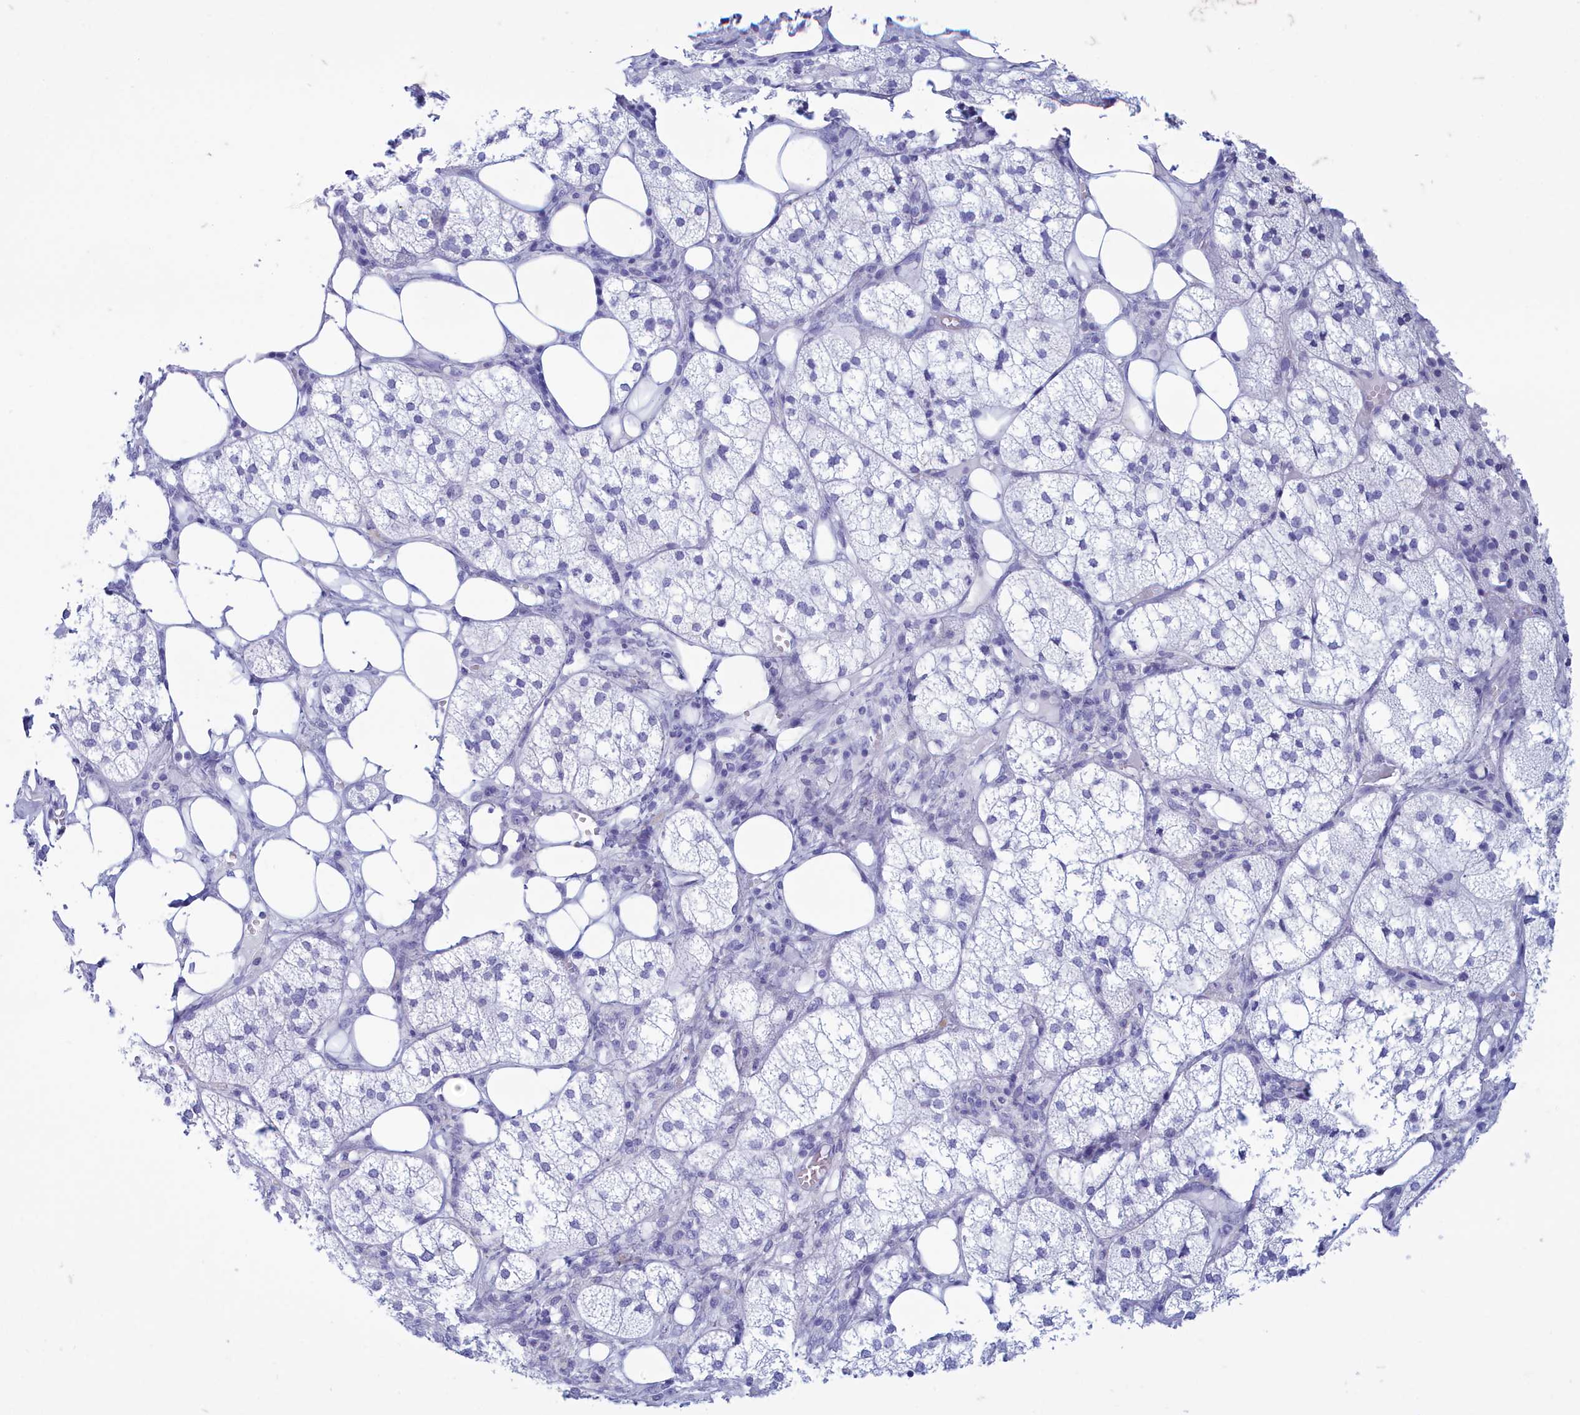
{"staining": {"intensity": "negative", "quantity": "none", "location": "none"}, "tissue": "adrenal gland", "cell_type": "Glandular cells", "image_type": "normal", "snomed": [{"axis": "morphology", "description": "Normal tissue, NOS"}, {"axis": "topography", "description": "Adrenal gland"}], "caption": "A high-resolution photomicrograph shows IHC staining of unremarkable adrenal gland, which reveals no significant staining in glandular cells.", "gene": "TMEM97", "patient": {"sex": "female", "age": 61}}